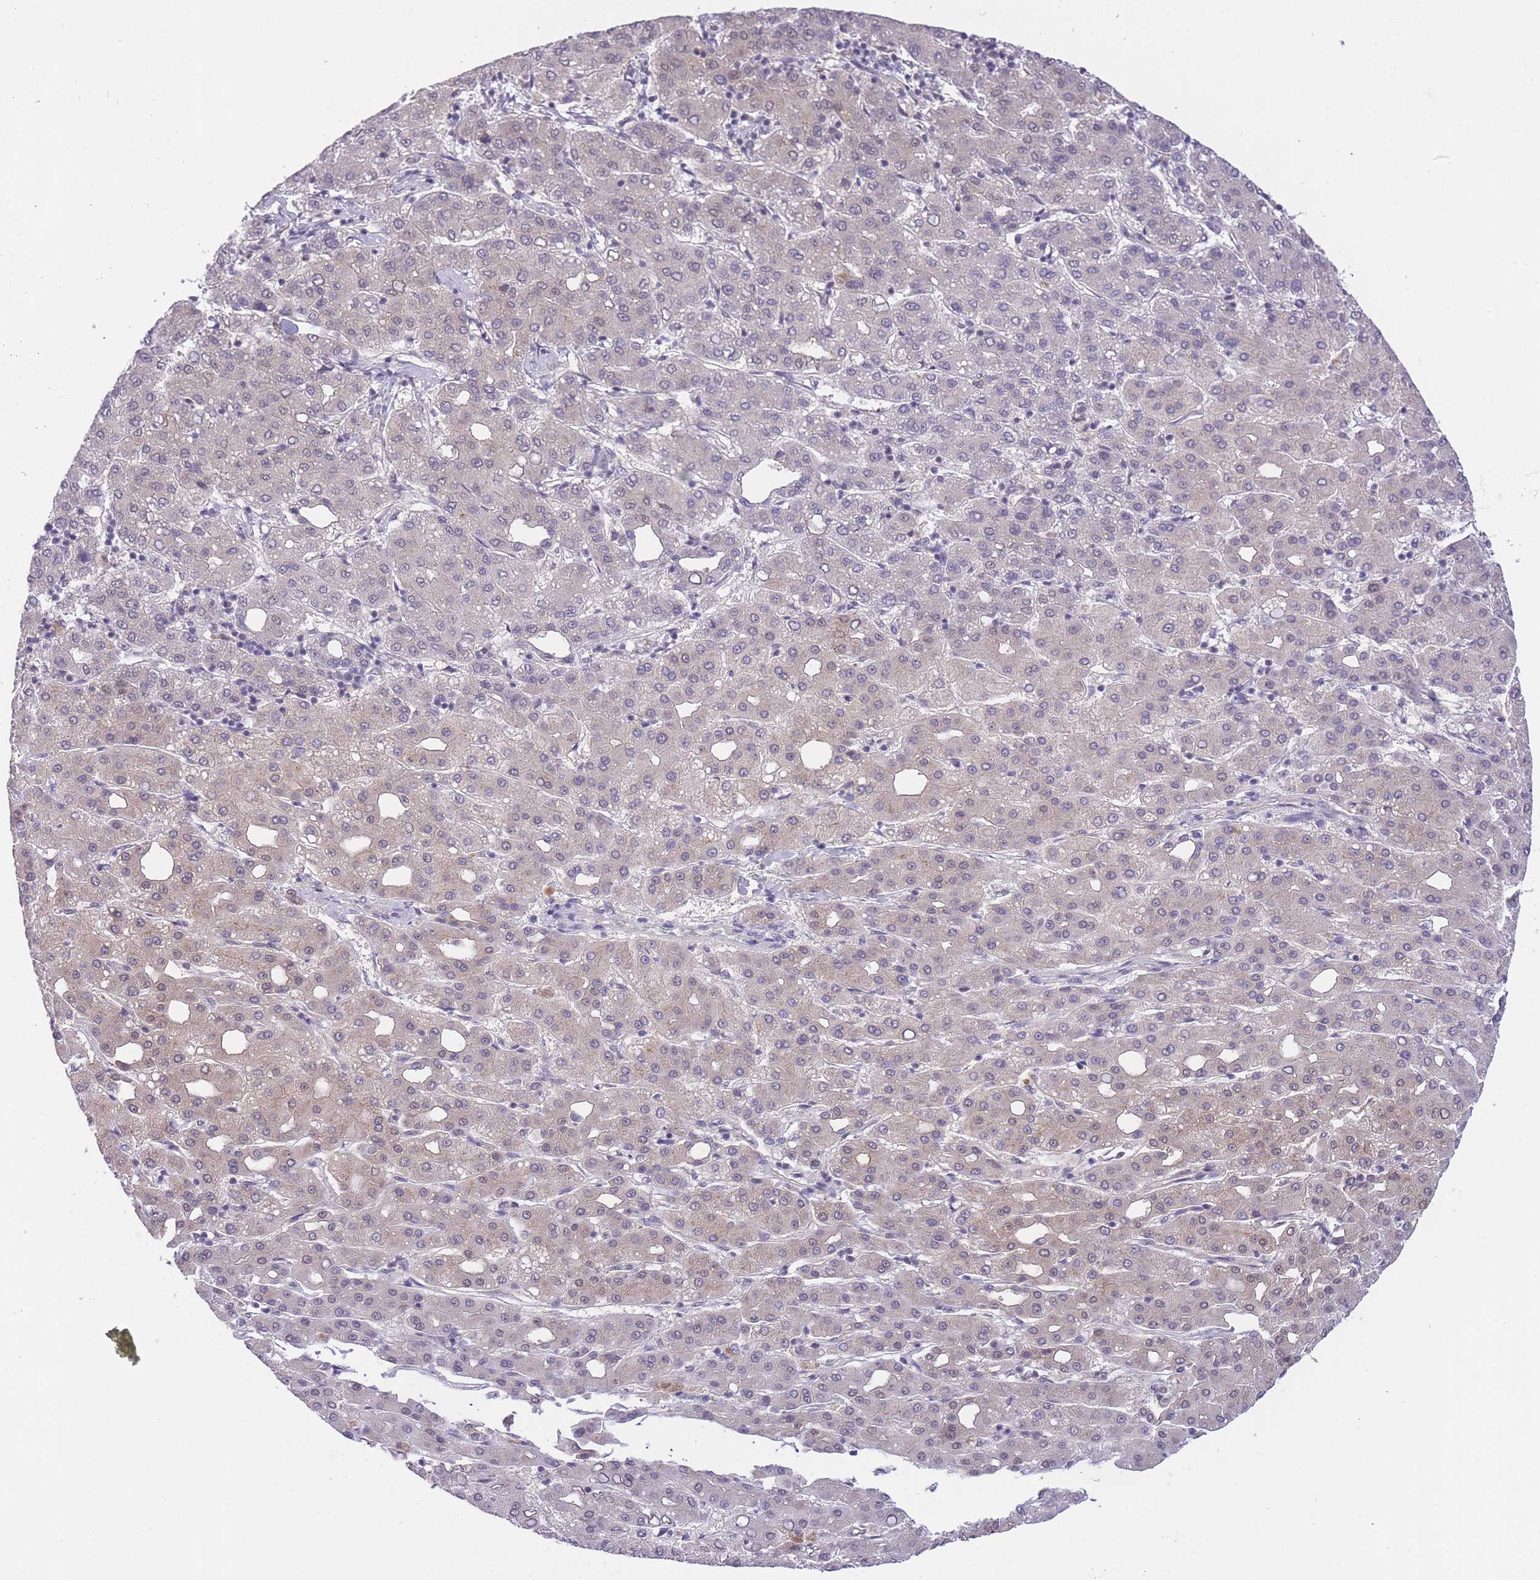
{"staining": {"intensity": "weak", "quantity": "<25%", "location": "nuclear"}, "tissue": "liver cancer", "cell_type": "Tumor cells", "image_type": "cancer", "snomed": [{"axis": "morphology", "description": "Carcinoma, Hepatocellular, NOS"}, {"axis": "topography", "description": "Liver"}], "caption": "IHC photomicrograph of neoplastic tissue: liver cancer stained with DAB reveals no significant protein staining in tumor cells.", "gene": "GOLGA6L25", "patient": {"sex": "male", "age": 65}}